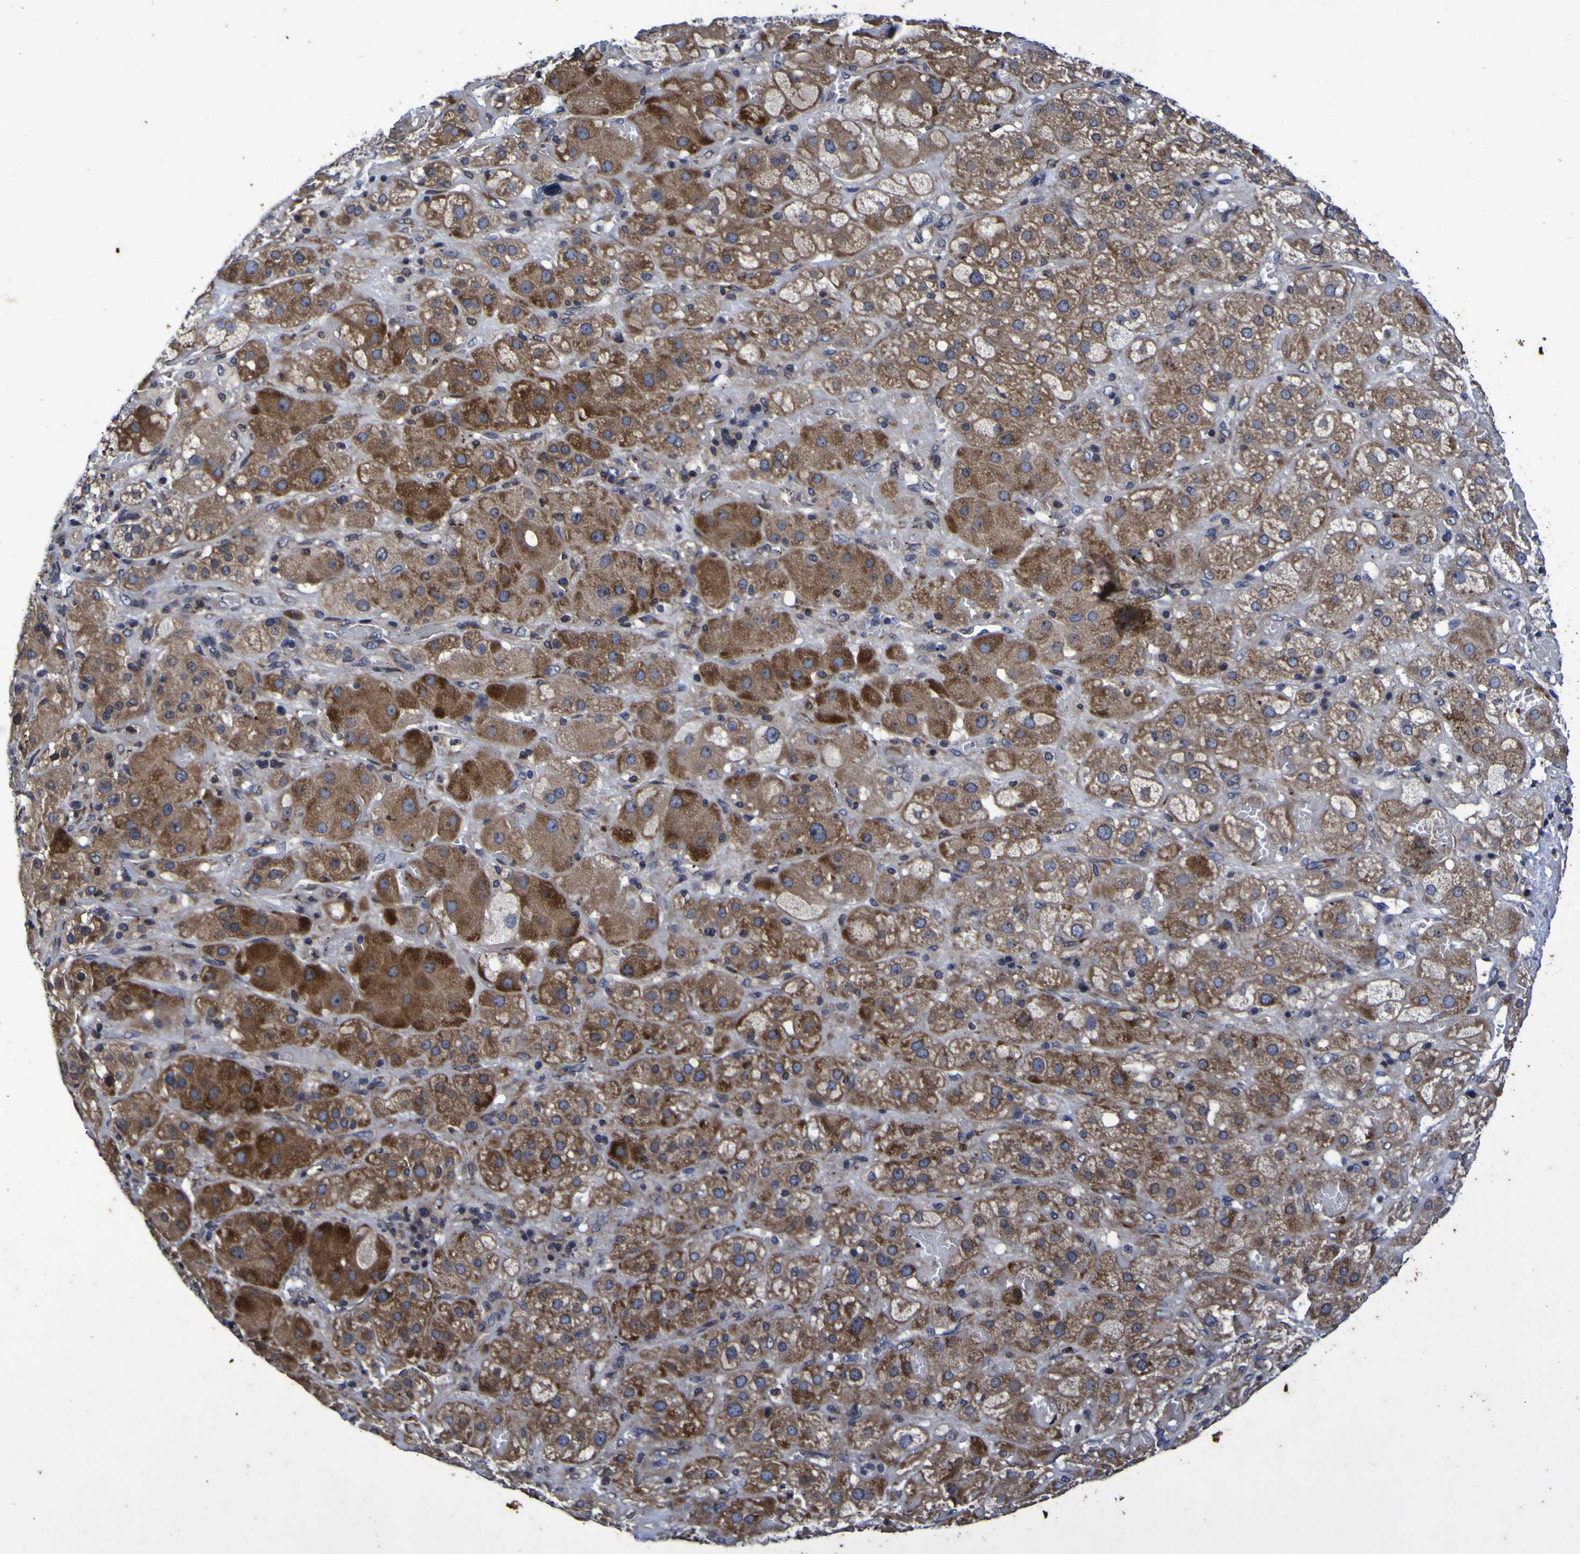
{"staining": {"intensity": "moderate", "quantity": ">75%", "location": "cytoplasmic/membranous"}, "tissue": "adrenal gland", "cell_type": "Glandular cells", "image_type": "normal", "snomed": [{"axis": "morphology", "description": "Normal tissue, NOS"}, {"axis": "topography", "description": "Adrenal gland"}], "caption": "About >75% of glandular cells in benign adrenal gland reveal moderate cytoplasmic/membranous protein positivity as visualized by brown immunohistochemical staining.", "gene": "P3H1", "patient": {"sex": "female", "age": 47}}